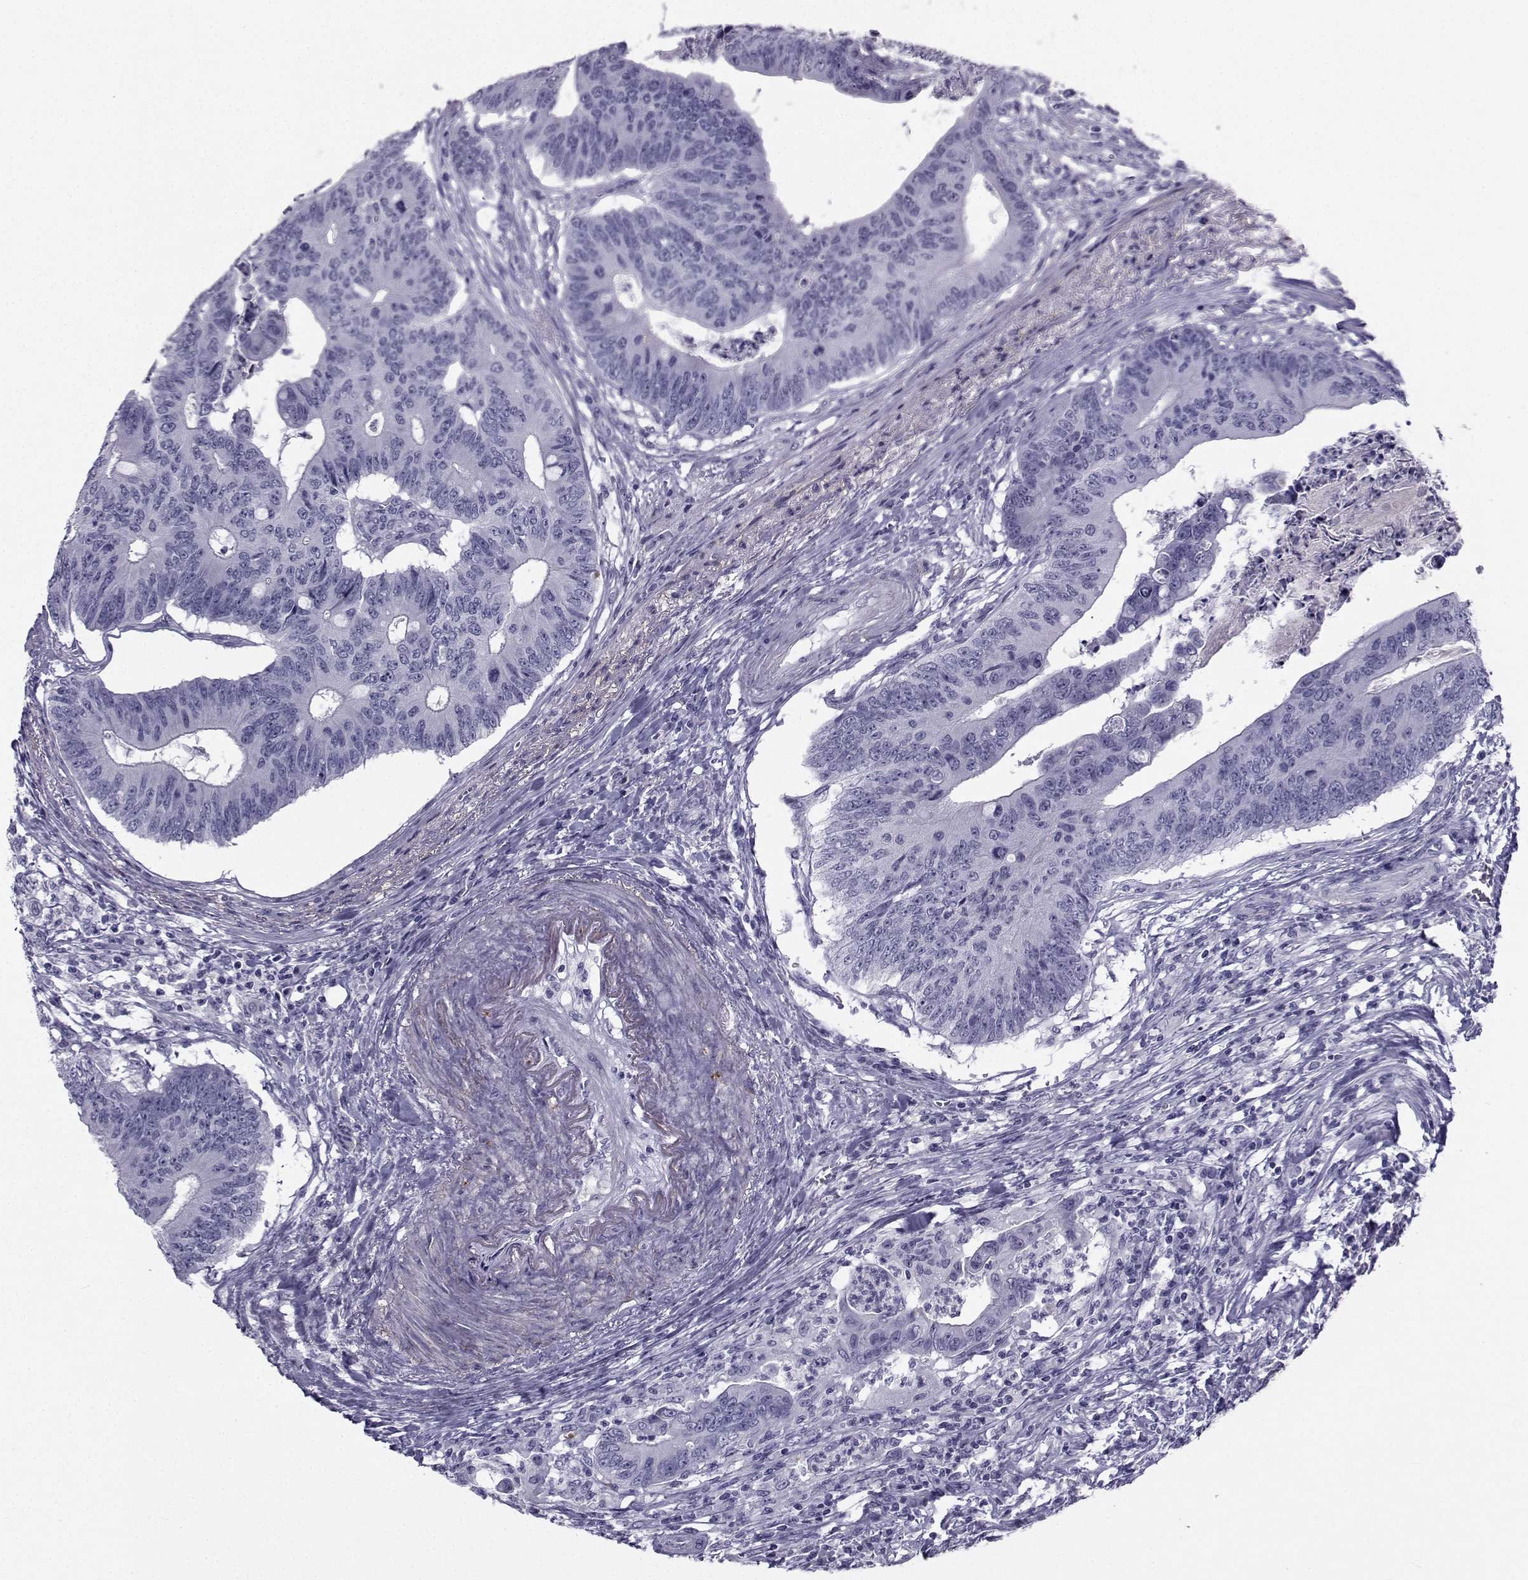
{"staining": {"intensity": "negative", "quantity": "none", "location": "none"}, "tissue": "colorectal cancer", "cell_type": "Tumor cells", "image_type": "cancer", "snomed": [{"axis": "morphology", "description": "Adenocarcinoma, NOS"}, {"axis": "topography", "description": "Colon"}], "caption": "Image shows no protein expression in tumor cells of colorectal adenocarcinoma tissue.", "gene": "SPANXD", "patient": {"sex": "male", "age": 84}}